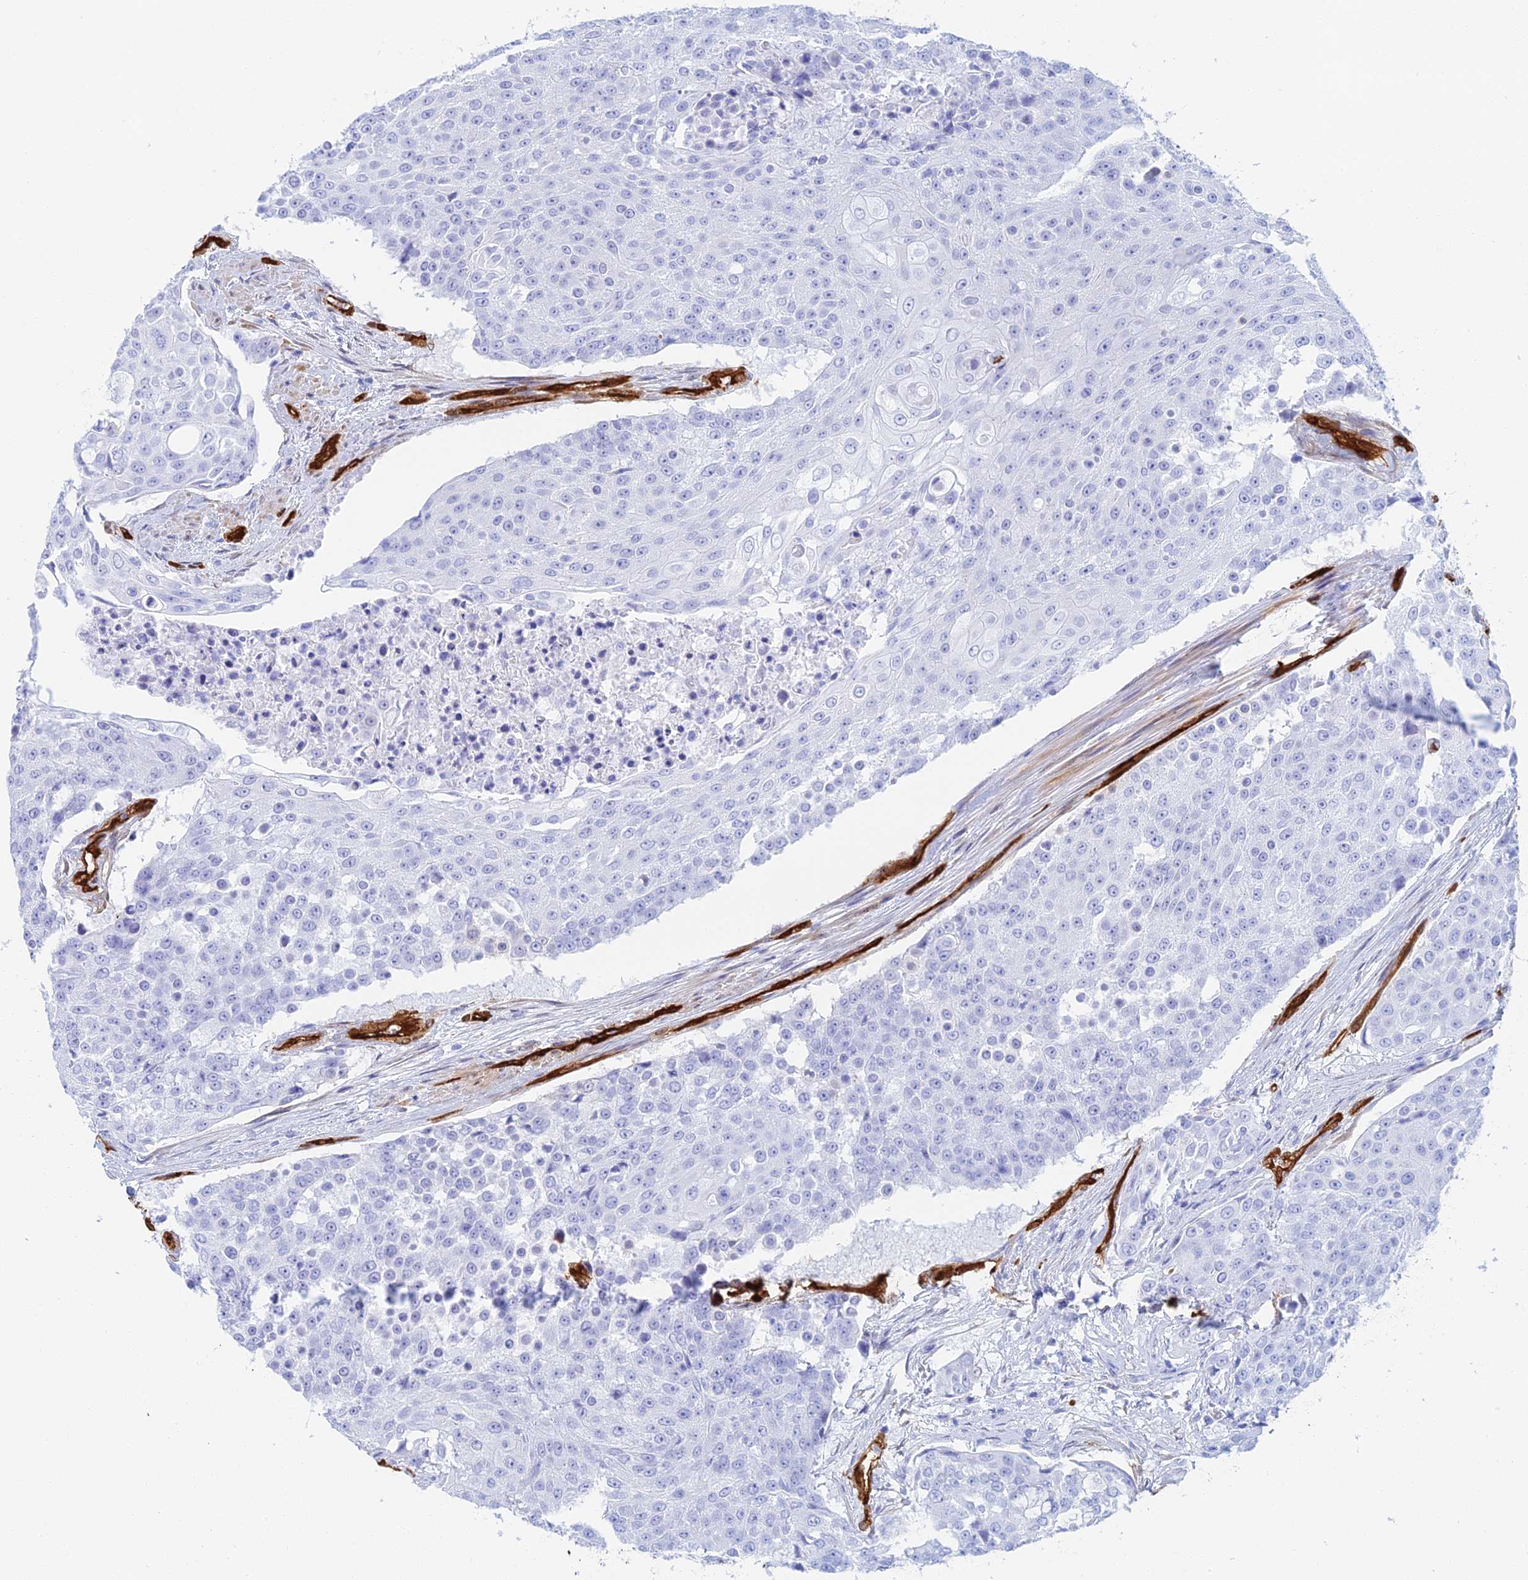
{"staining": {"intensity": "negative", "quantity": "none", "location": "none"}, "tissue": "urothelial cancer", "cell_type": "Tumor cells", "image_type": "cancer", "snomed": [{"axis": "morphology", "description": "Urothelial carcinoma, High grade"}, {"axis": "topography", "description": "Urinary bladder"}], "caption": "Human urothelial carcinoma (high-grade) stained for a protein using immunohistochemistry (IHC) displays no expression in tumor cells.", "gene": "CRIP2", "patient": {"sex": "female", "age": 63}}